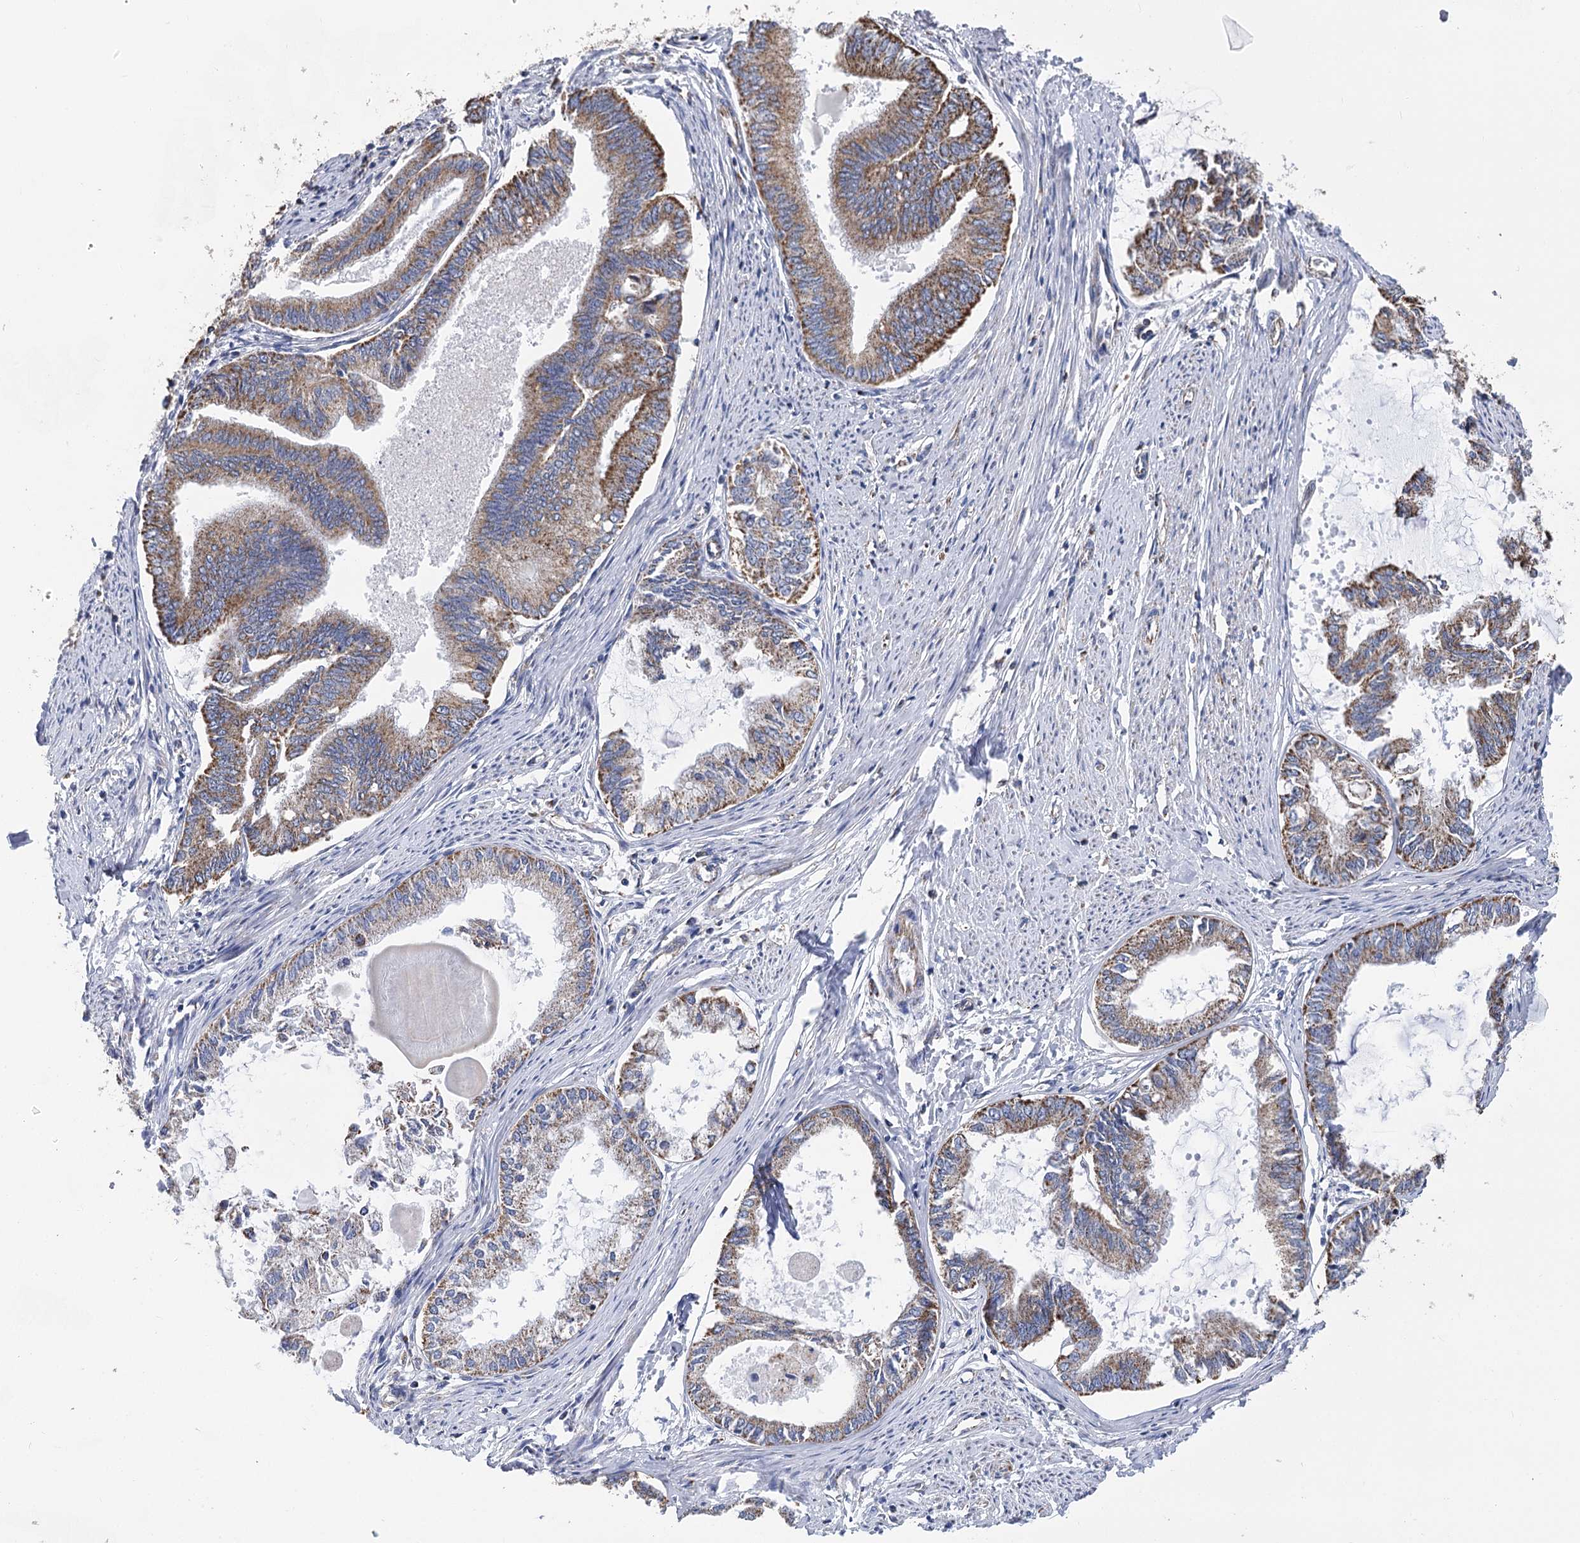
{"staining": {"intensity": "moderate", "quantity": ">75%", "location": "cytoplasmic/membranous"}, "tissue": "endometrial cancer", "cell_type": "Tumor cells", "image_type": "cancer", "snomed": [{"axis": "morphology", "description": "Adenocarcinoma, NOS"}, {"axis": "topography", "description": "Endometrium"}], "caption": "This is a histology image of immunohistochemistry (IHC) staining of endometrial adenocarcinoma, which shows moderate staining in the cytoplasmic/membranous of tumor cells.", "gene": "CCDC73", "patient": {"sex": "female", "age": 86}}